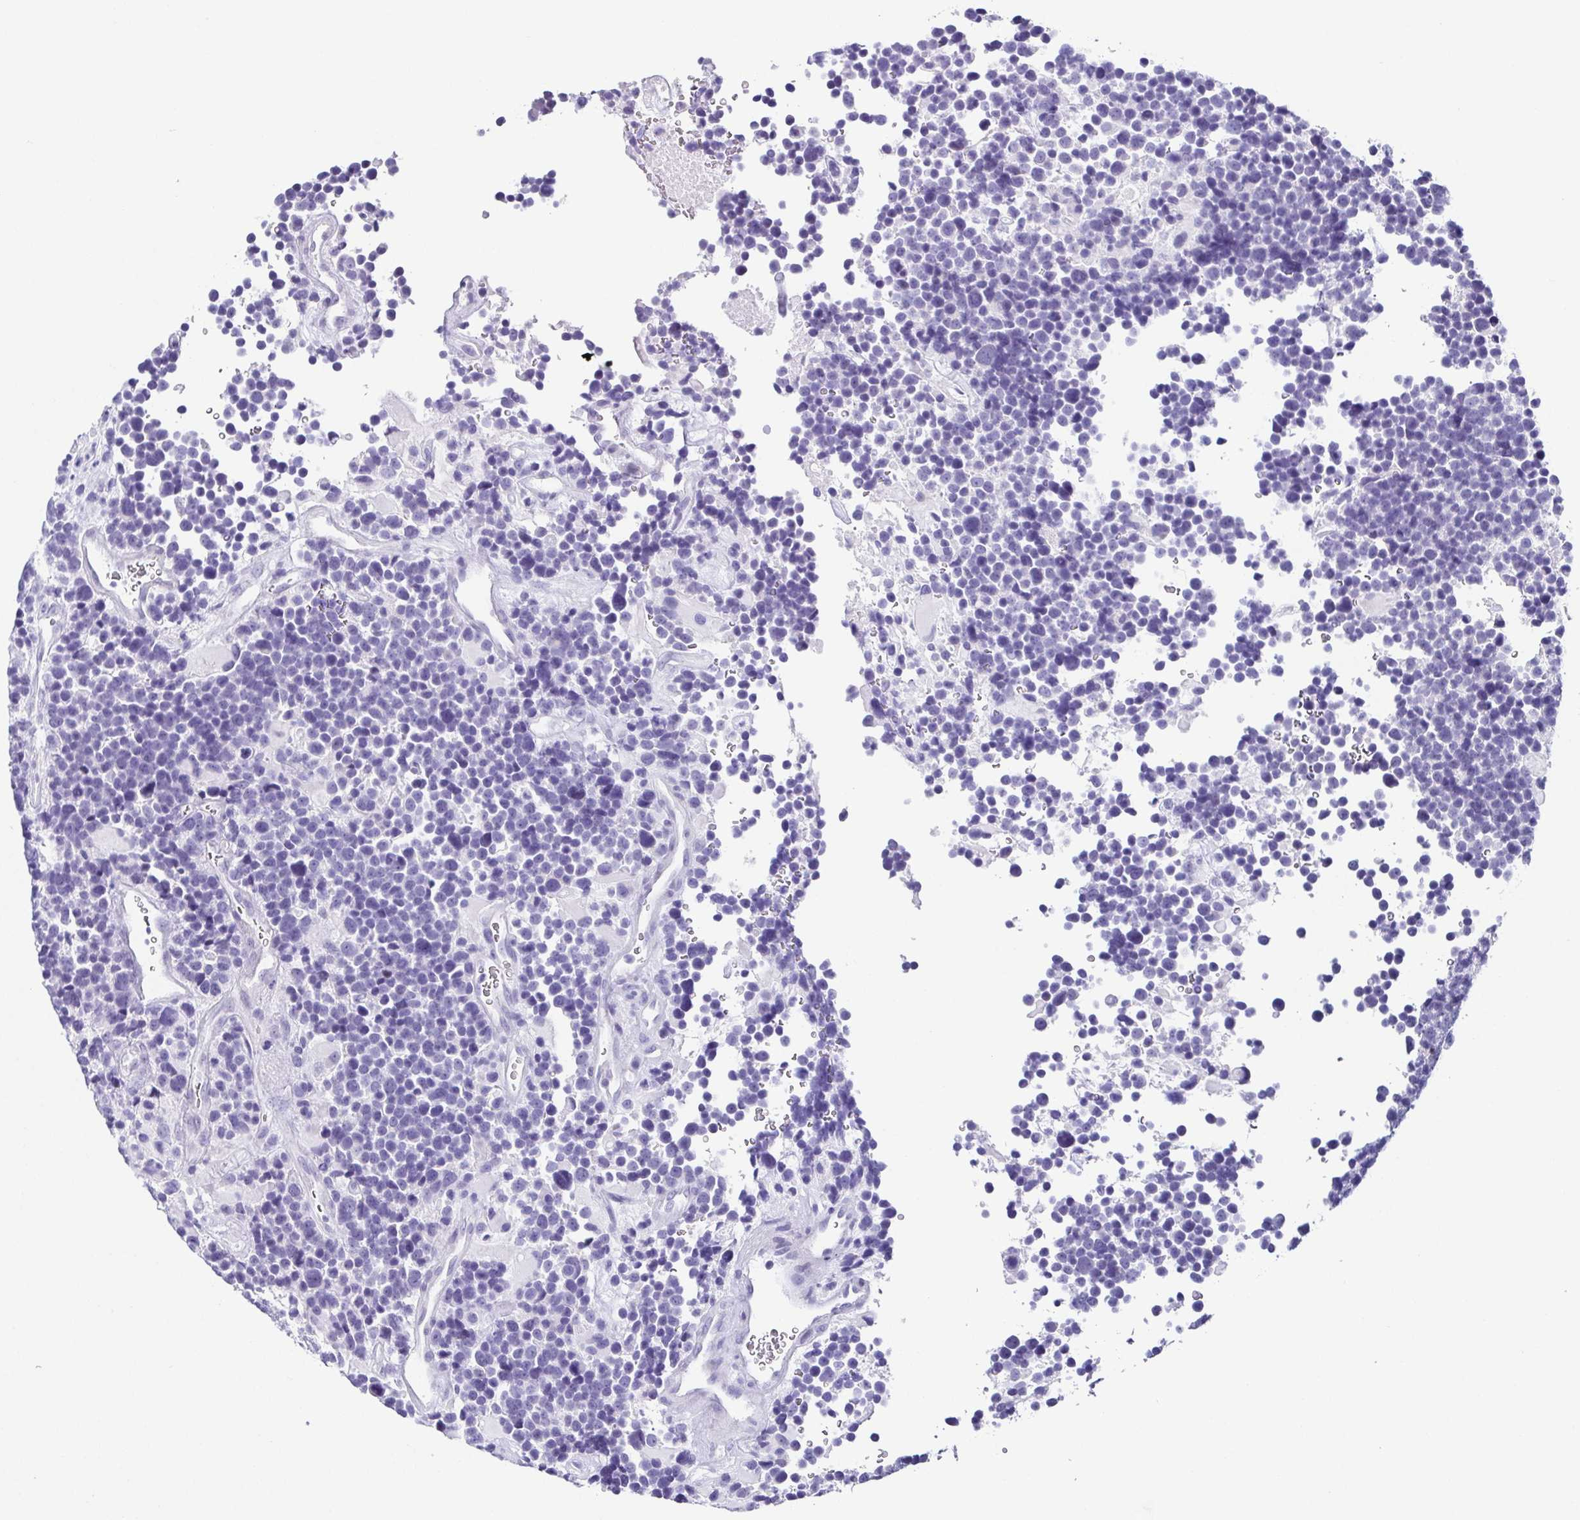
{"staining": {"intensity": "negative", "quantity": "none", "location": "none"}, "tissue": "glioma", "cell_type": "Tumor cells", "image_type": "cancer", "snomed": [{"axis": "morphology", "description": "Glioma, malignant, High grade"}, {"axis": "topography", "description": "Brain"}], "caption": "DAB (3,3'-diaminobenzidine) immunohistochemical staining of human malignant glioma (high-grade) reveals no significant expression in tumor cells.", "gene": "ESX1", "patient": {"sex": "male", "age": 33}}